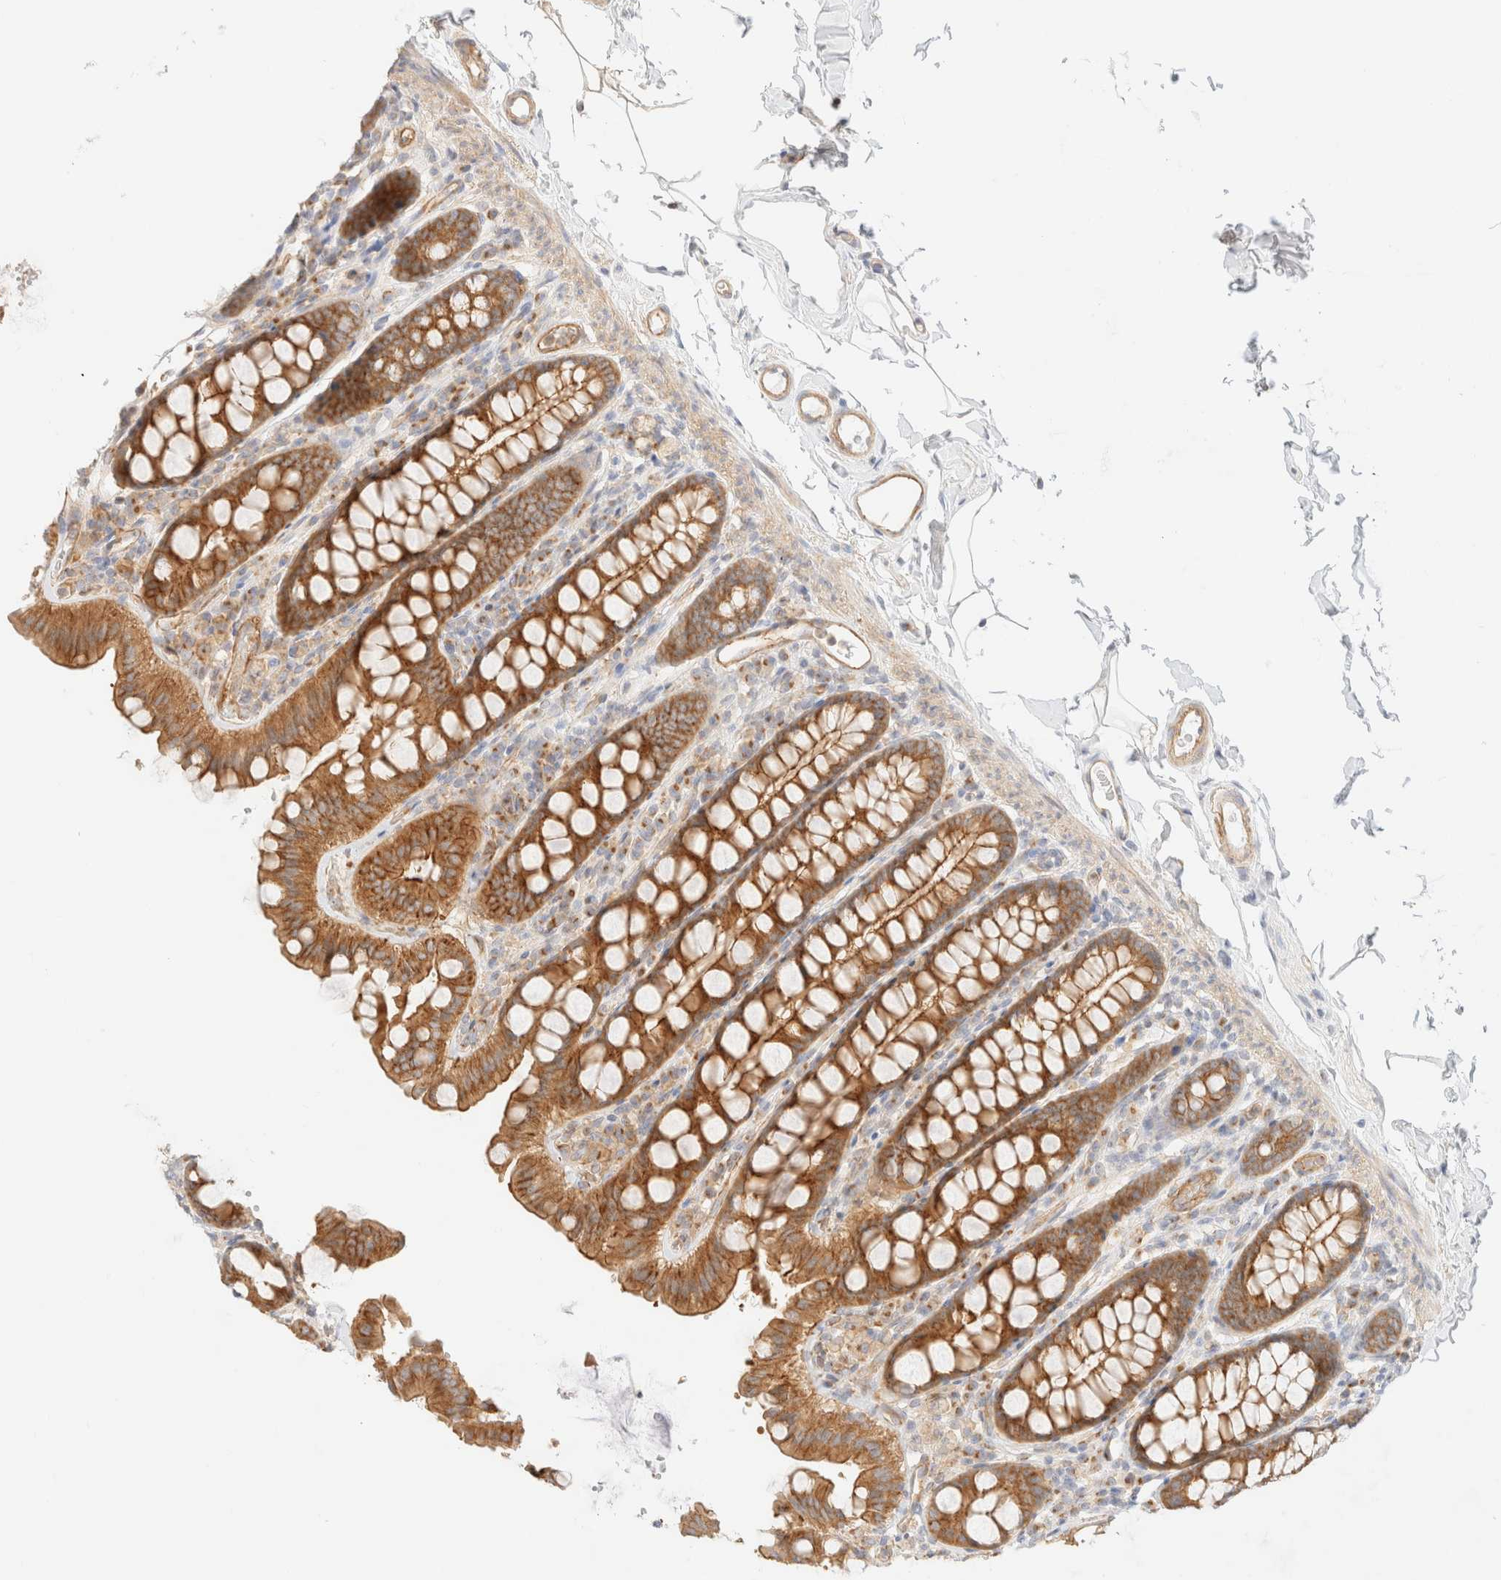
{"staining": {"intensity": "moderate", "quantity": ">75%", "location": "cytoplasmic/membranous"}, "tissue": "colon", "cell_type": "Endothelial cells", "image_type": "normal", "snomed": [{"axis": "morphology", "description": "Normal tissue, NOS"}, {"axis": "topography", "description": "Colon"}, {"axis": "topography", "description": "Peripheral nerve tissue"}], "caption": "A photomicrograph of colon stained for a protein displays moderate cytoplasmic/membranous brown staining in endothelial cells.", "gene": "MYO10", "patient": {"sex": "female", "age": 61}}